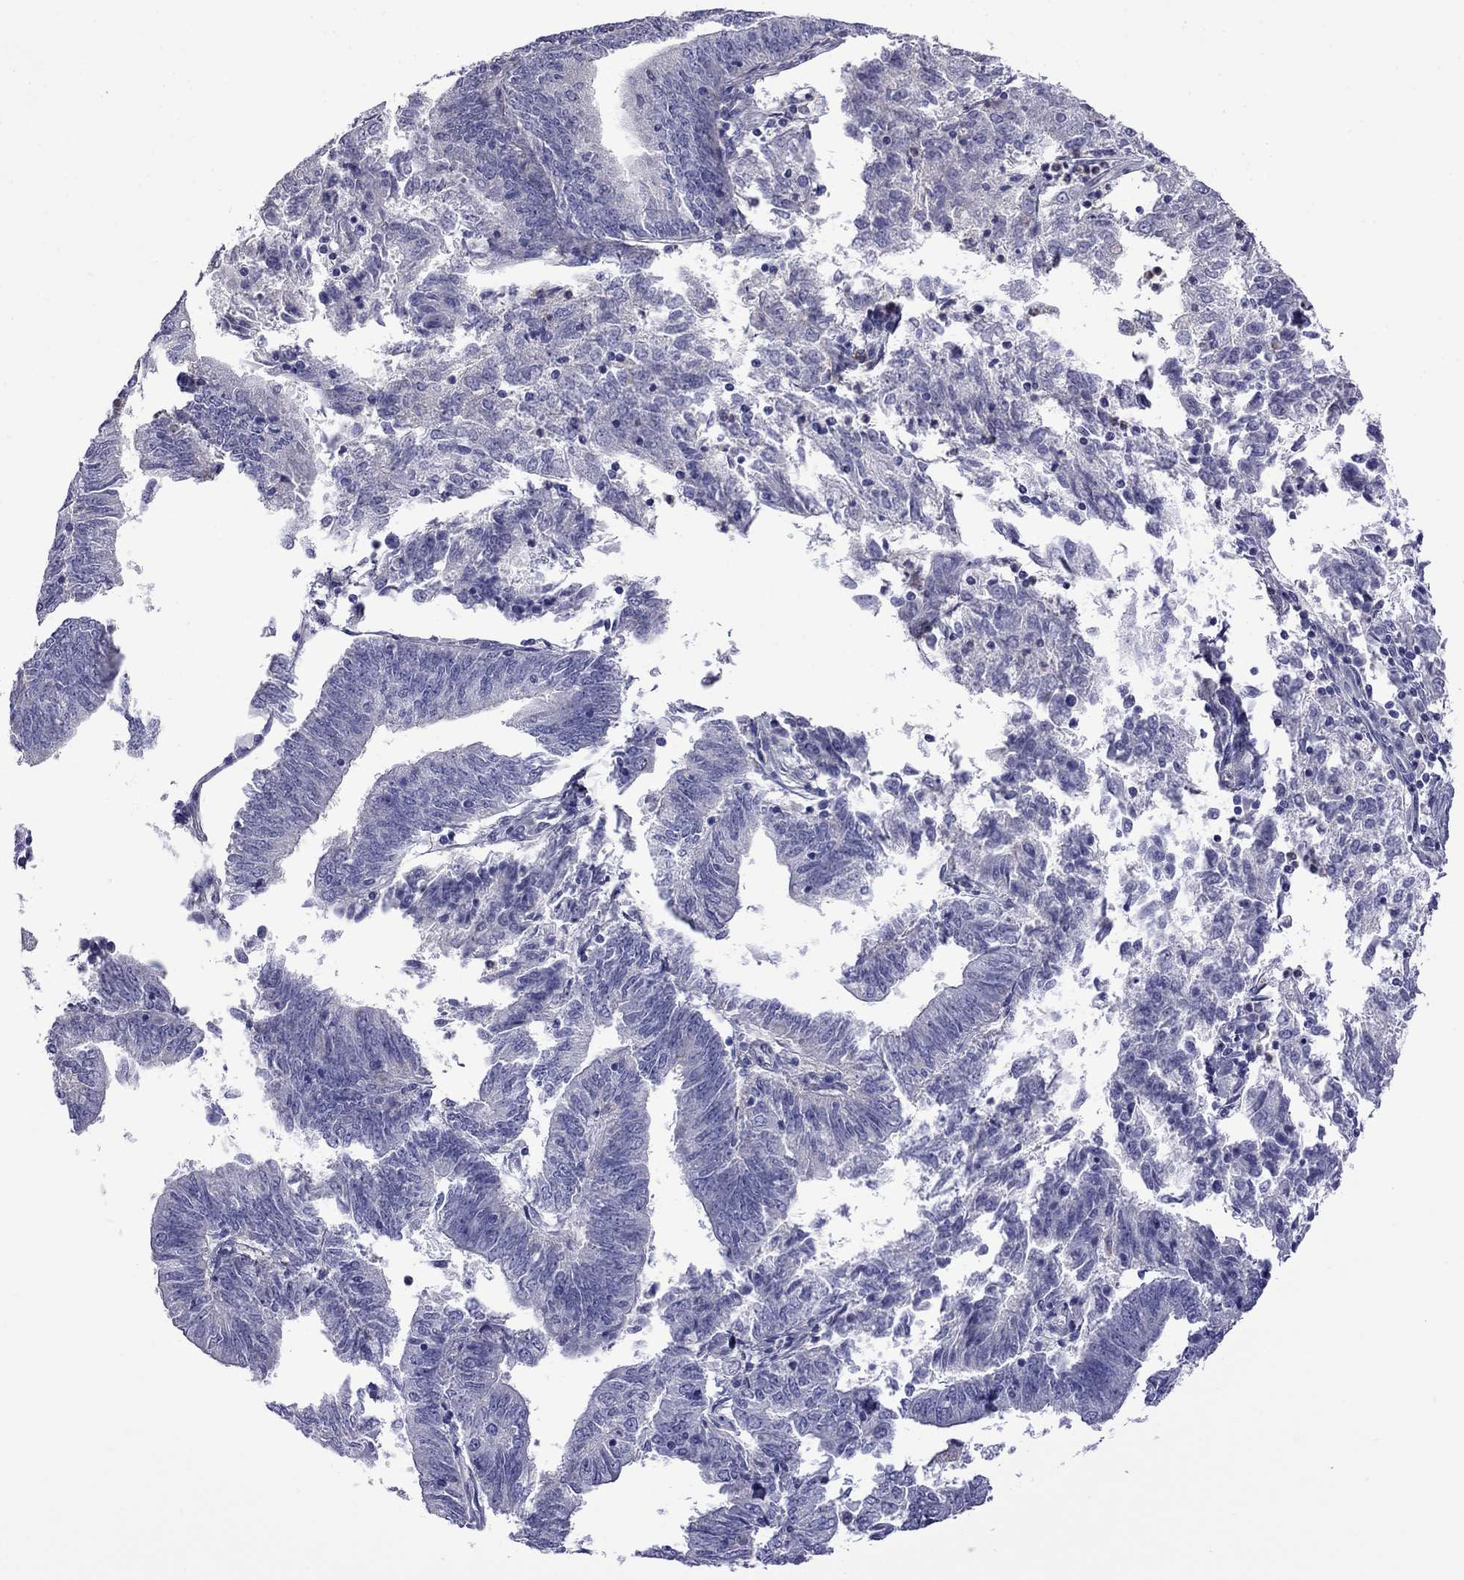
{"staining": {"intensity": "negative", "quantity": "none", "location": "none"}, "tissue": "endometrial cancer", "cell_type": "Tumor cells", "image_type": "cancer", "snomed": [{"axis": "morphology", "description": "Adenocarcinoma, NOS"}, {"axis": "topography", "description": "Endometrium"}], "caption": "Endometrial cancer (adenocarcinoma) stained for a protein using immunohistochemistry demonstrates no staining tumor cells.", "gene": "STAR", "patient": {"sex": "female", "age": 82}}